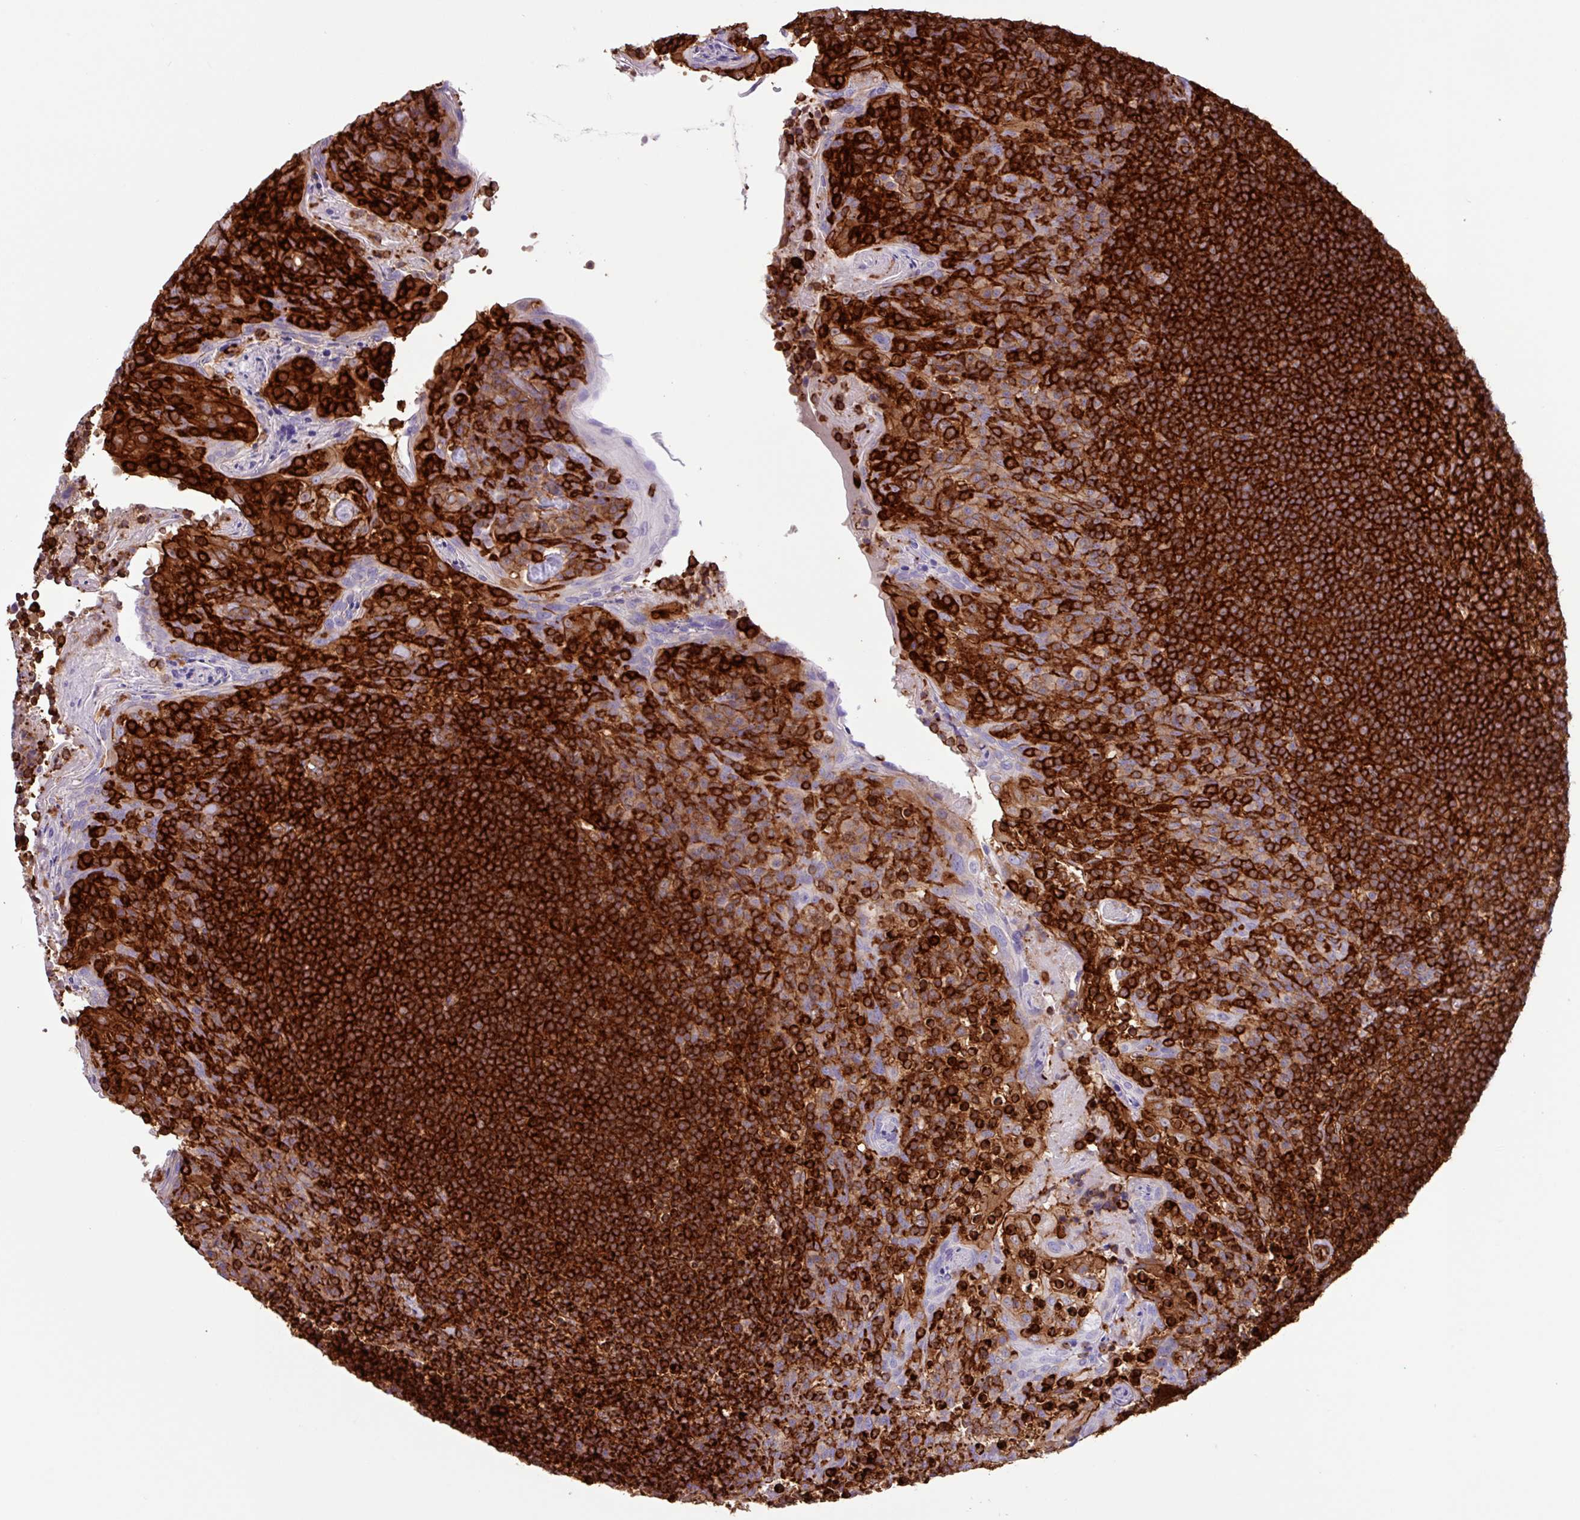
{"staining": {"intensity": "strong", "quantity": ">75%", "location": "cytoplasmic/membranous"}, "tissue": "tonsil", "cell_type": "Germinal center cells", "image_type": "normal", "snomed": [{"axis": "morphology", "description": "Normal tissue, NOS"}, {"axis": "topography", "description": "Tonsil"}], "caption": "The image exhibits immunohistochemical staining of unremarkable tonsil. There is strong cytoplasmic/membranous staining is present in about >75% of germinal center cells.", "gene": "PPP1R18", "patient": {"sex": "female", "age": 10}}